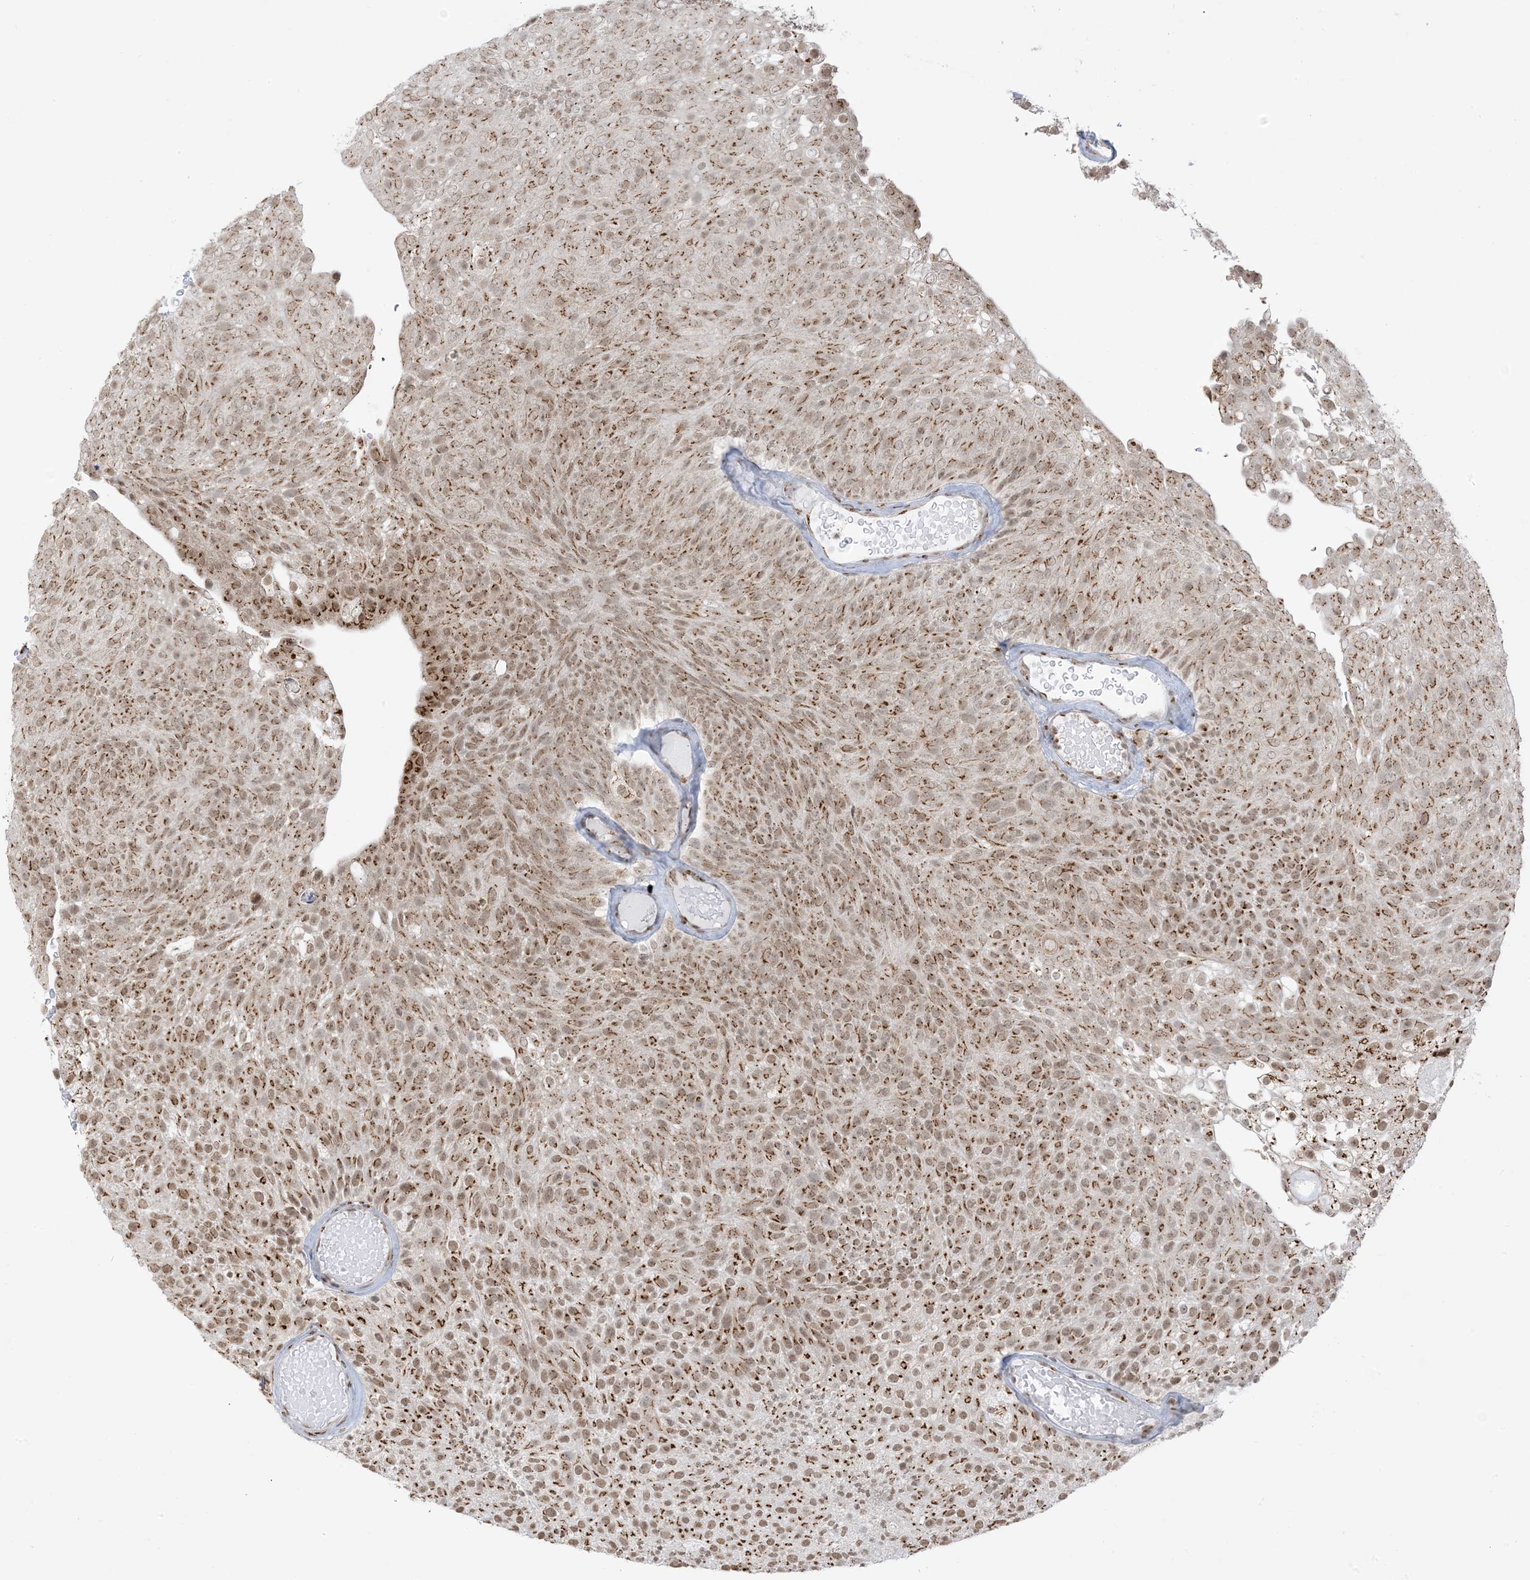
{"staining": {"intensity": "moderate", "quantity": ">75%", "location": "cytoplasmic/membranous,nuclear"}, "tissue": "urothelial cancer", "cell_type": "Tumor cells", "image_type": "cancer", "snomed": [{"axis": "morphology", "description": "Urothelial carcinoma, Low grade"}, {"axis": "topography", "description": "Urinary bladder"}], "caption": "A medium amount of moderate cytoplasmic/membranous and nuclear expression is identified in approximately >75% of tumor cells in urothelial carcinoma (low-grade) tissue.", "gene": "GPR107", "patient": {"sex": "male", "age": 78}}